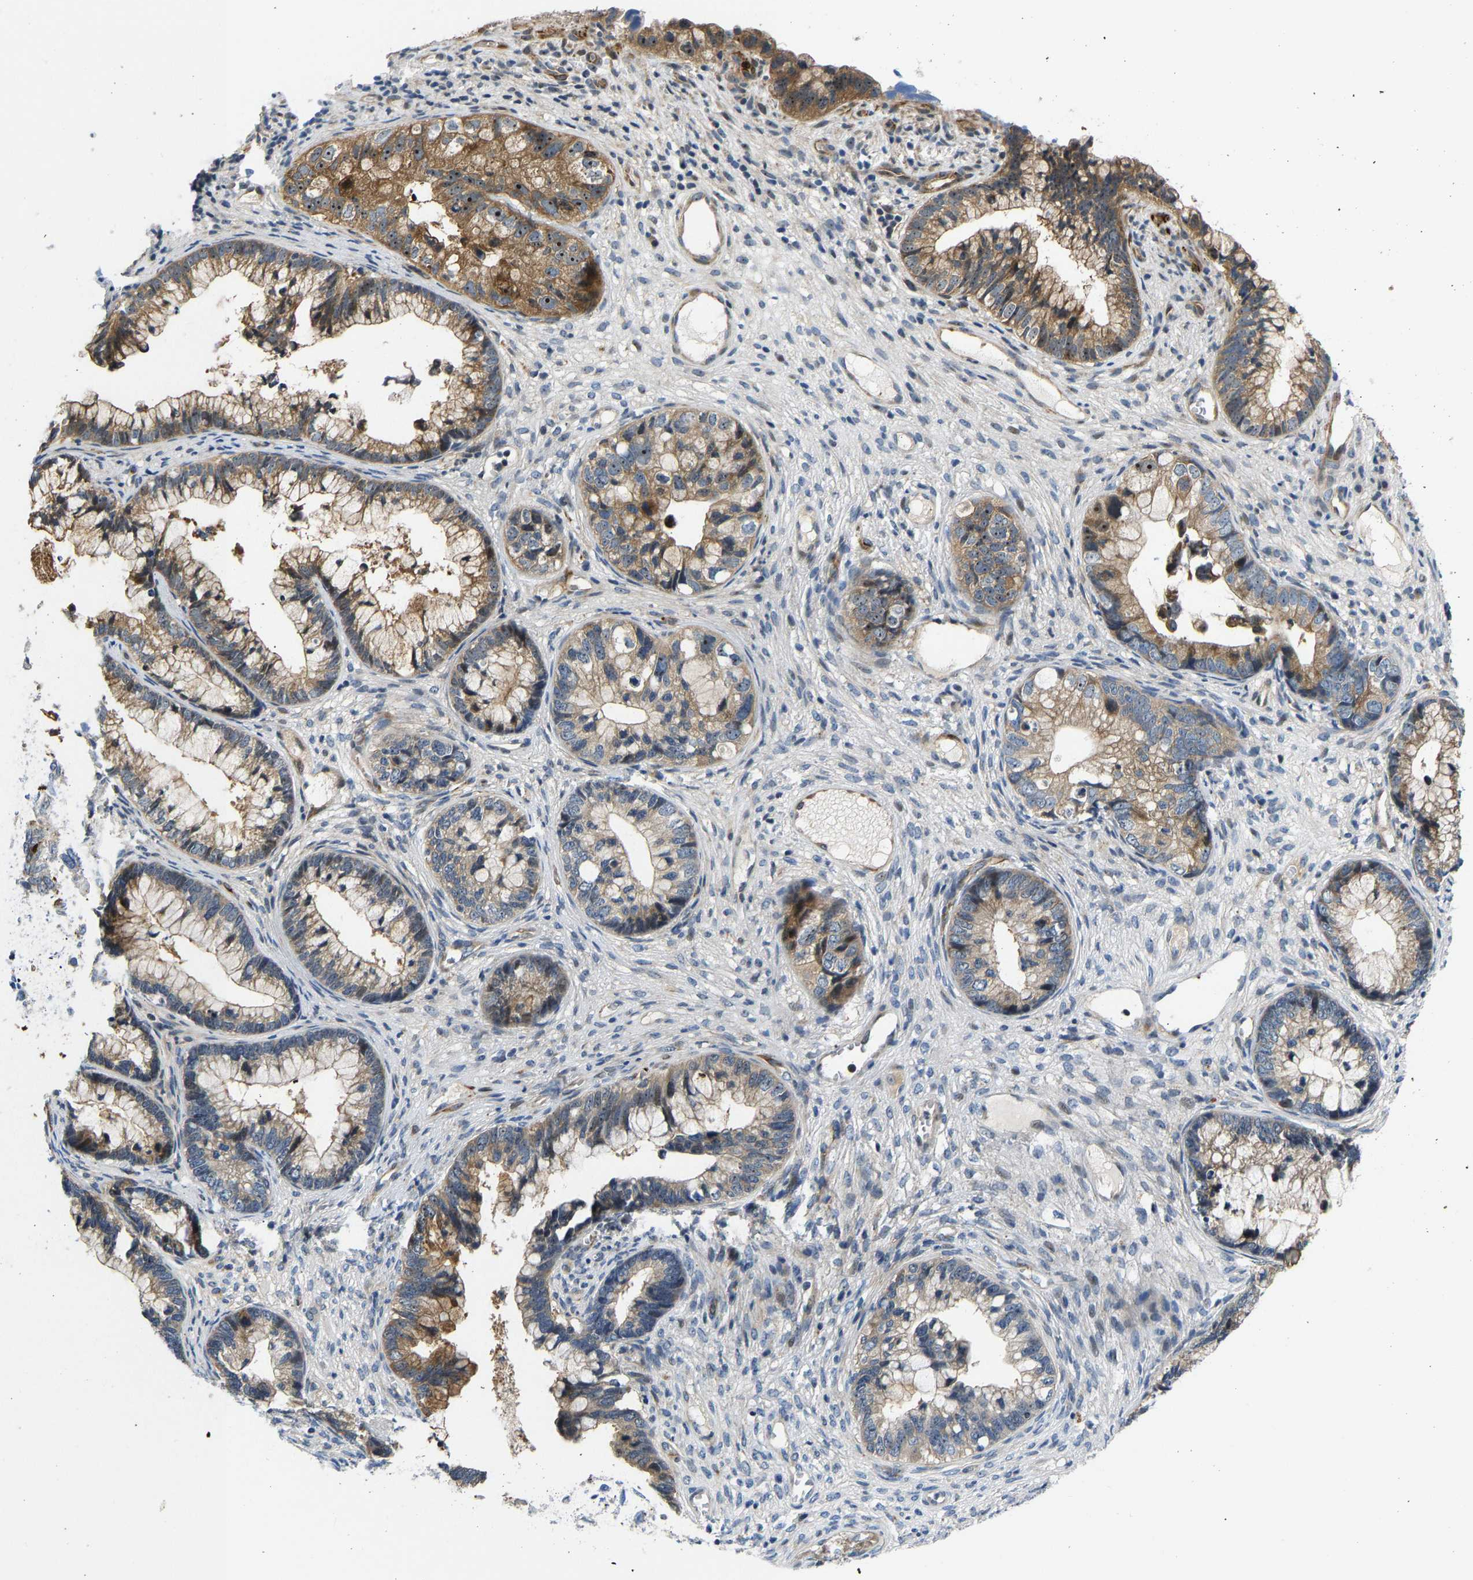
{"staining": {"intensity": "moderate", "quantity": ">75%", "location": "cytoplasmic/membranous,nuclear"}, "tissue": "cervical cancer", "cell_type": "Tumor cells", "image_type": "cancer", "snomed": [{"axis": "morphology", "description": "Adenocarcinoma, NOS"}, {"axis": "topography", "description": "Cervix"}], "caption": "A medium amount of moderate cytoplasmic/membranous and nuclear staining is seen in about >75% of tumor cells in cervical cancer (adenocarcinoma) tissue. The staining was performed using DAB (3,3'-diaminobenzidine), with brown indicating positive protein expression. Nuclei are stained blue with hematoxylin.", "gene": "RESF1", "patient": {"sex": "female", "age": 44}}